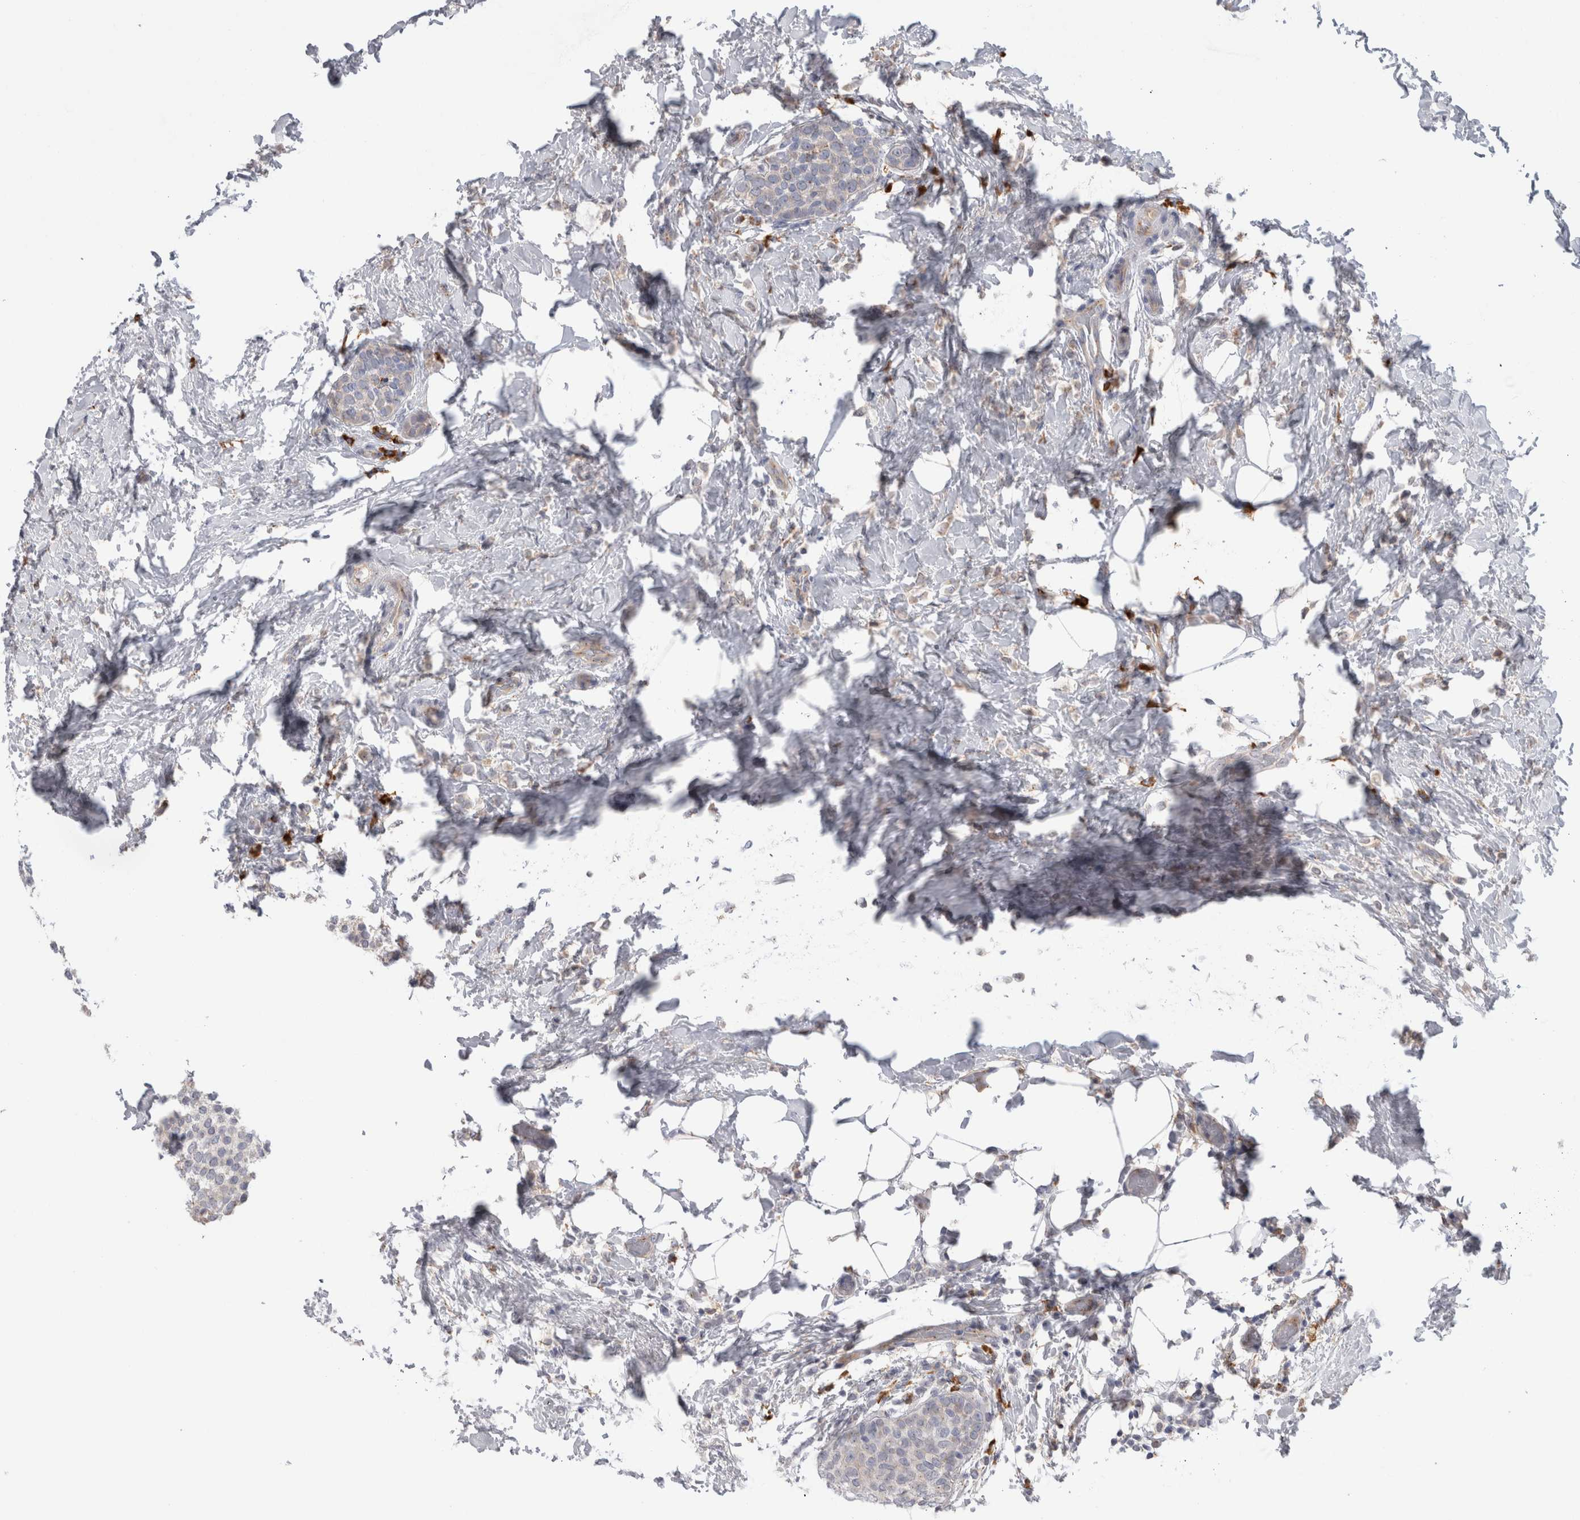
{"staining": {"intensity": "negative", "quantity": "none", "location": "none"}, "tissue": "breast cancer", "cell_type": "Tumor cells", "image_type": "cancer", "snomed": [{"axis": "morphology", "description": "Lobular carcinoma"}, {"axis": "topography", "description": "Breast"}], "caption": "Protein analysis of breast cancer (lobular carcinoma) demonstrates no significant staining in tumor cells.", "gene": "ZNF341", "patient": {"sex": "female", "age": 50}}